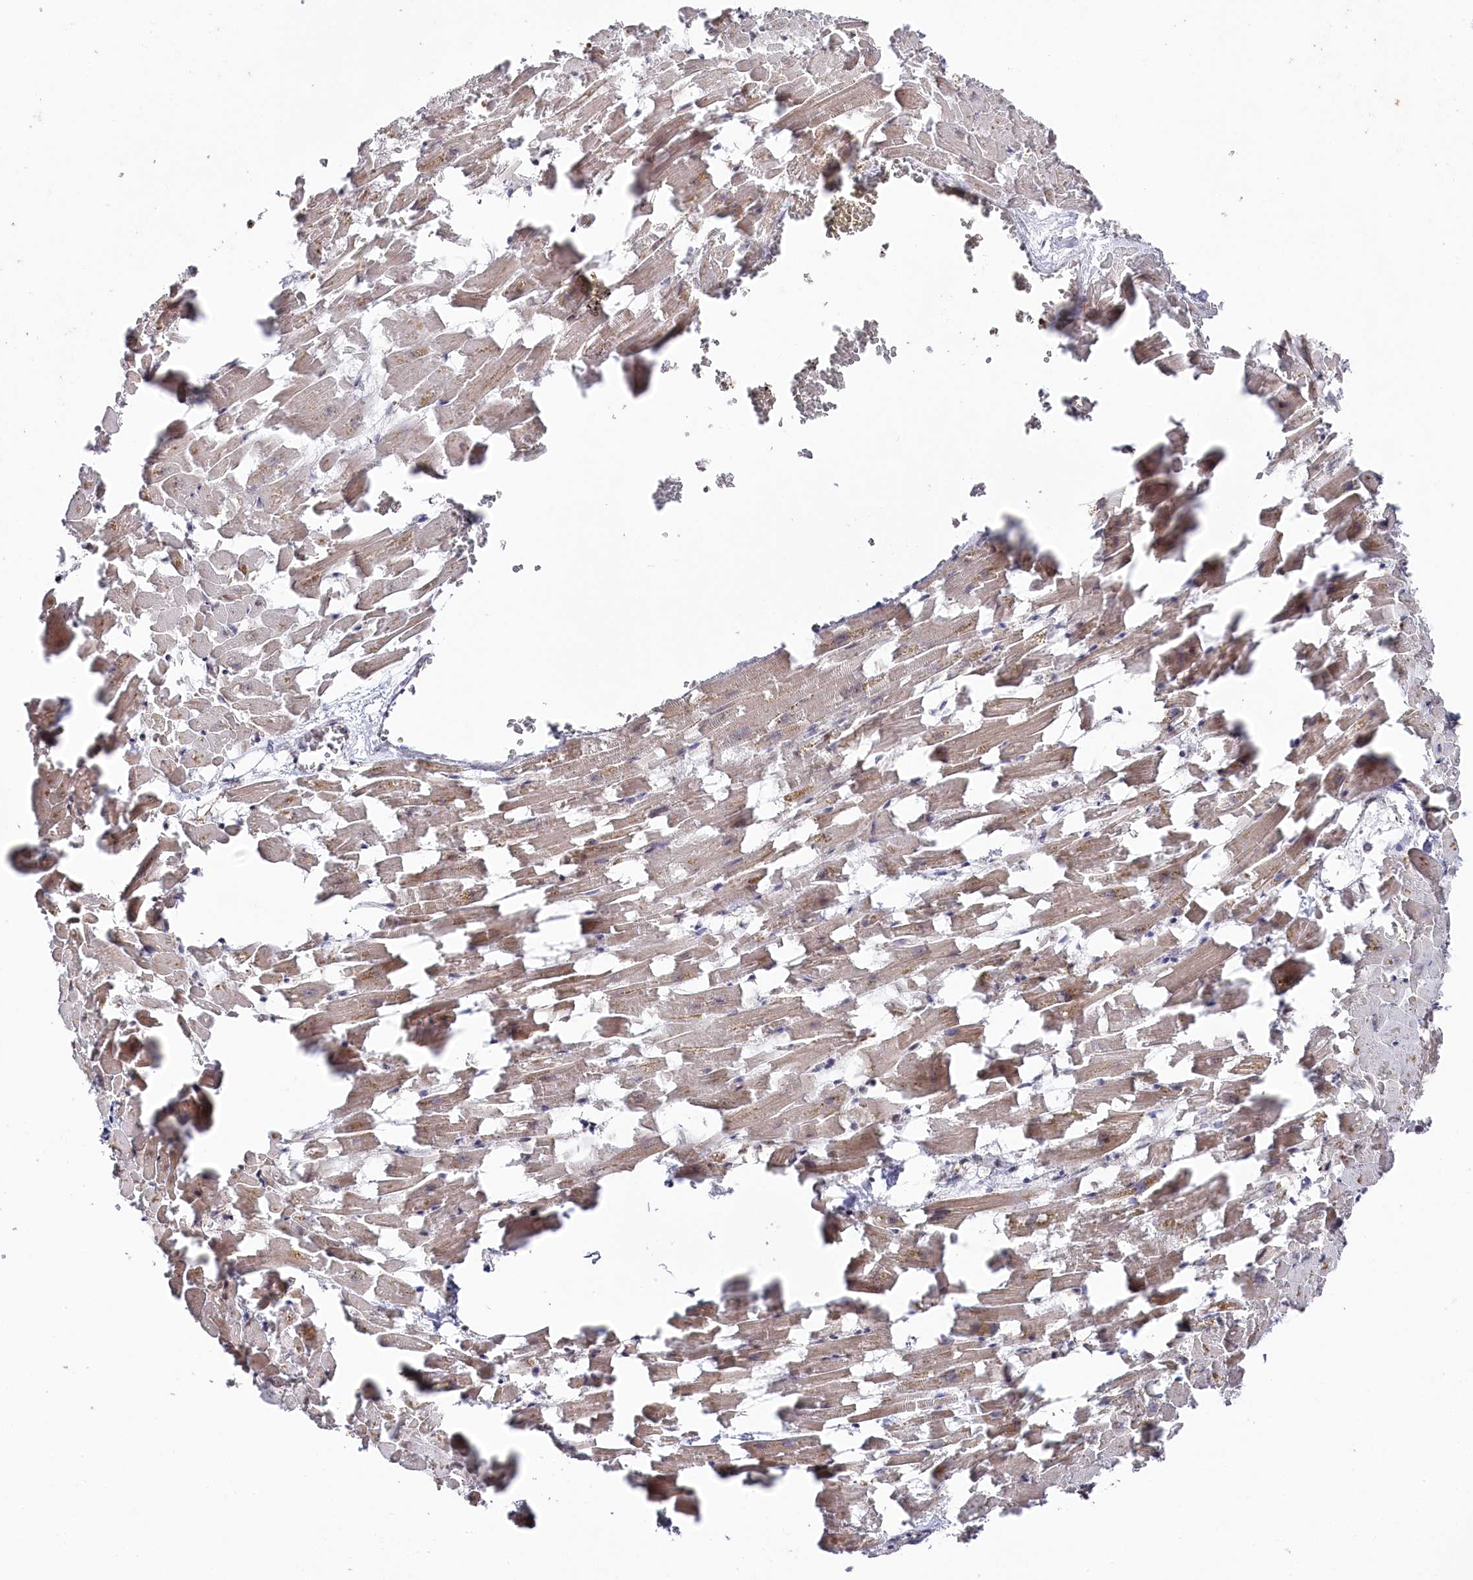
{"staining": {"intensity": "moderate", "quantity": "25%-75%", "location": "cytoplasmic/membranous,nuclear"}, "tissue": "heart muscle", "cell_type": "Cardiomyocytes", "image_type": "normal", "snomed": [{"axis": "morphology", "description": "Normal tissue, NOS"}, {"axis": "topography", "description": "Heart"}], "caption": "Immunohistochemical staining of unremarkable heart muscle shows 25%-75% levels of moderate cytoplasmic/membranous,nuclear protein positivity in about 25%-75% of cardiomyocytes. The protein is stained brown, and the nuclei are stained in blue (DAB (3,3'-diaminobenzidine) IHC with brightfield microscopy, high magnification).", "gene": "POLR2H", "patient": {"sex": "female", "age": 64}}